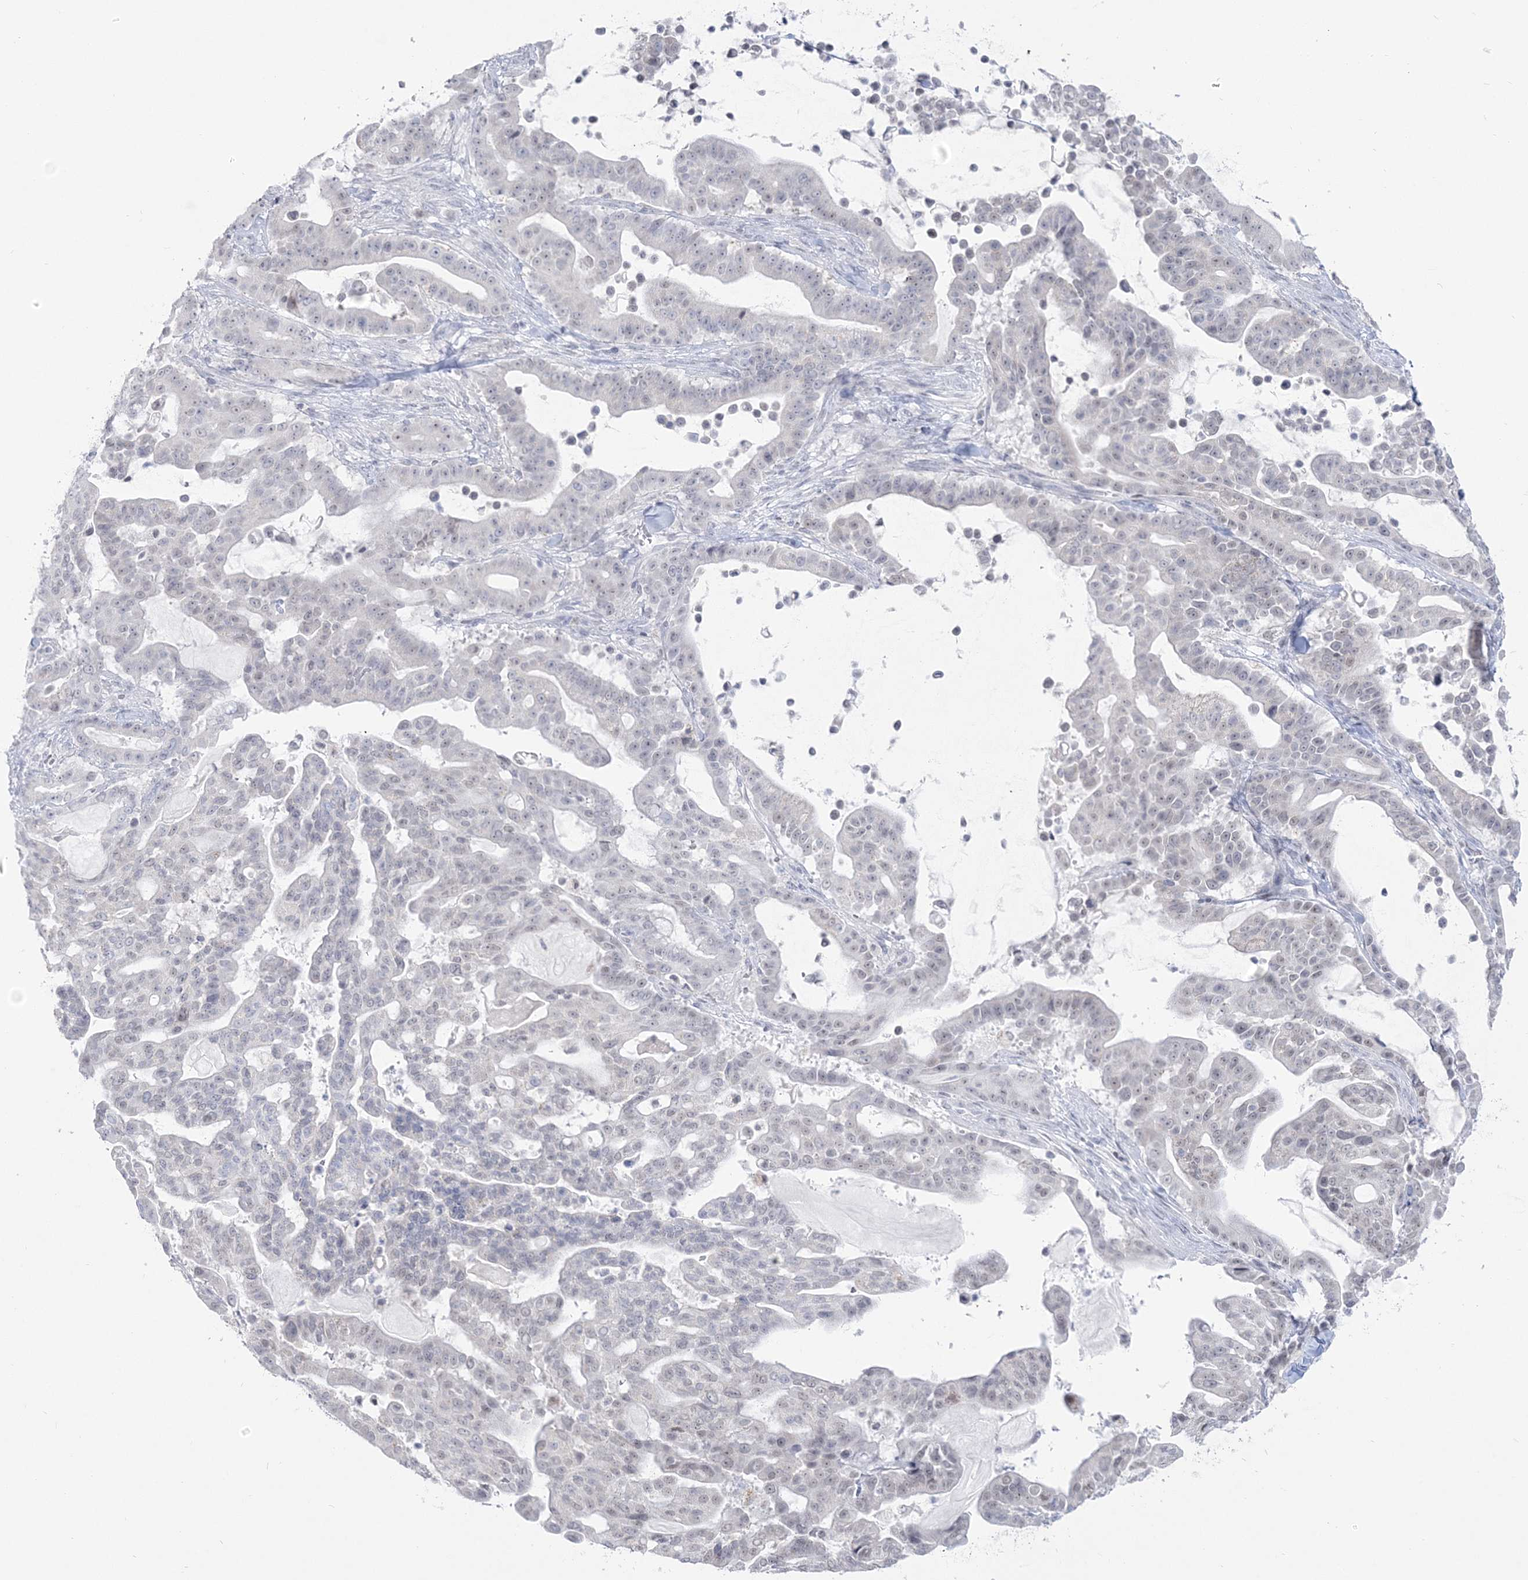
{"staining": {"intensity": "negative", "quantity": "none", "location": "none"}, "tissue": "pancreatic cancer", "cell_type": "Tumor cells", "image_type": "cancer", "snomed": [{"axis": "morphology", "description": "Adenocarcinoma, NOS"}, {"axis": "topography", "description": "Pancreas"}], "caption": "High power microscopy micrograph of an IHC micrograph of pancreatic cancer (adenocarcinoma), revealing no significant positivity in tumor cells.", "gene": "ZNF843", "patient": {"sex": "male", "age": 63}}